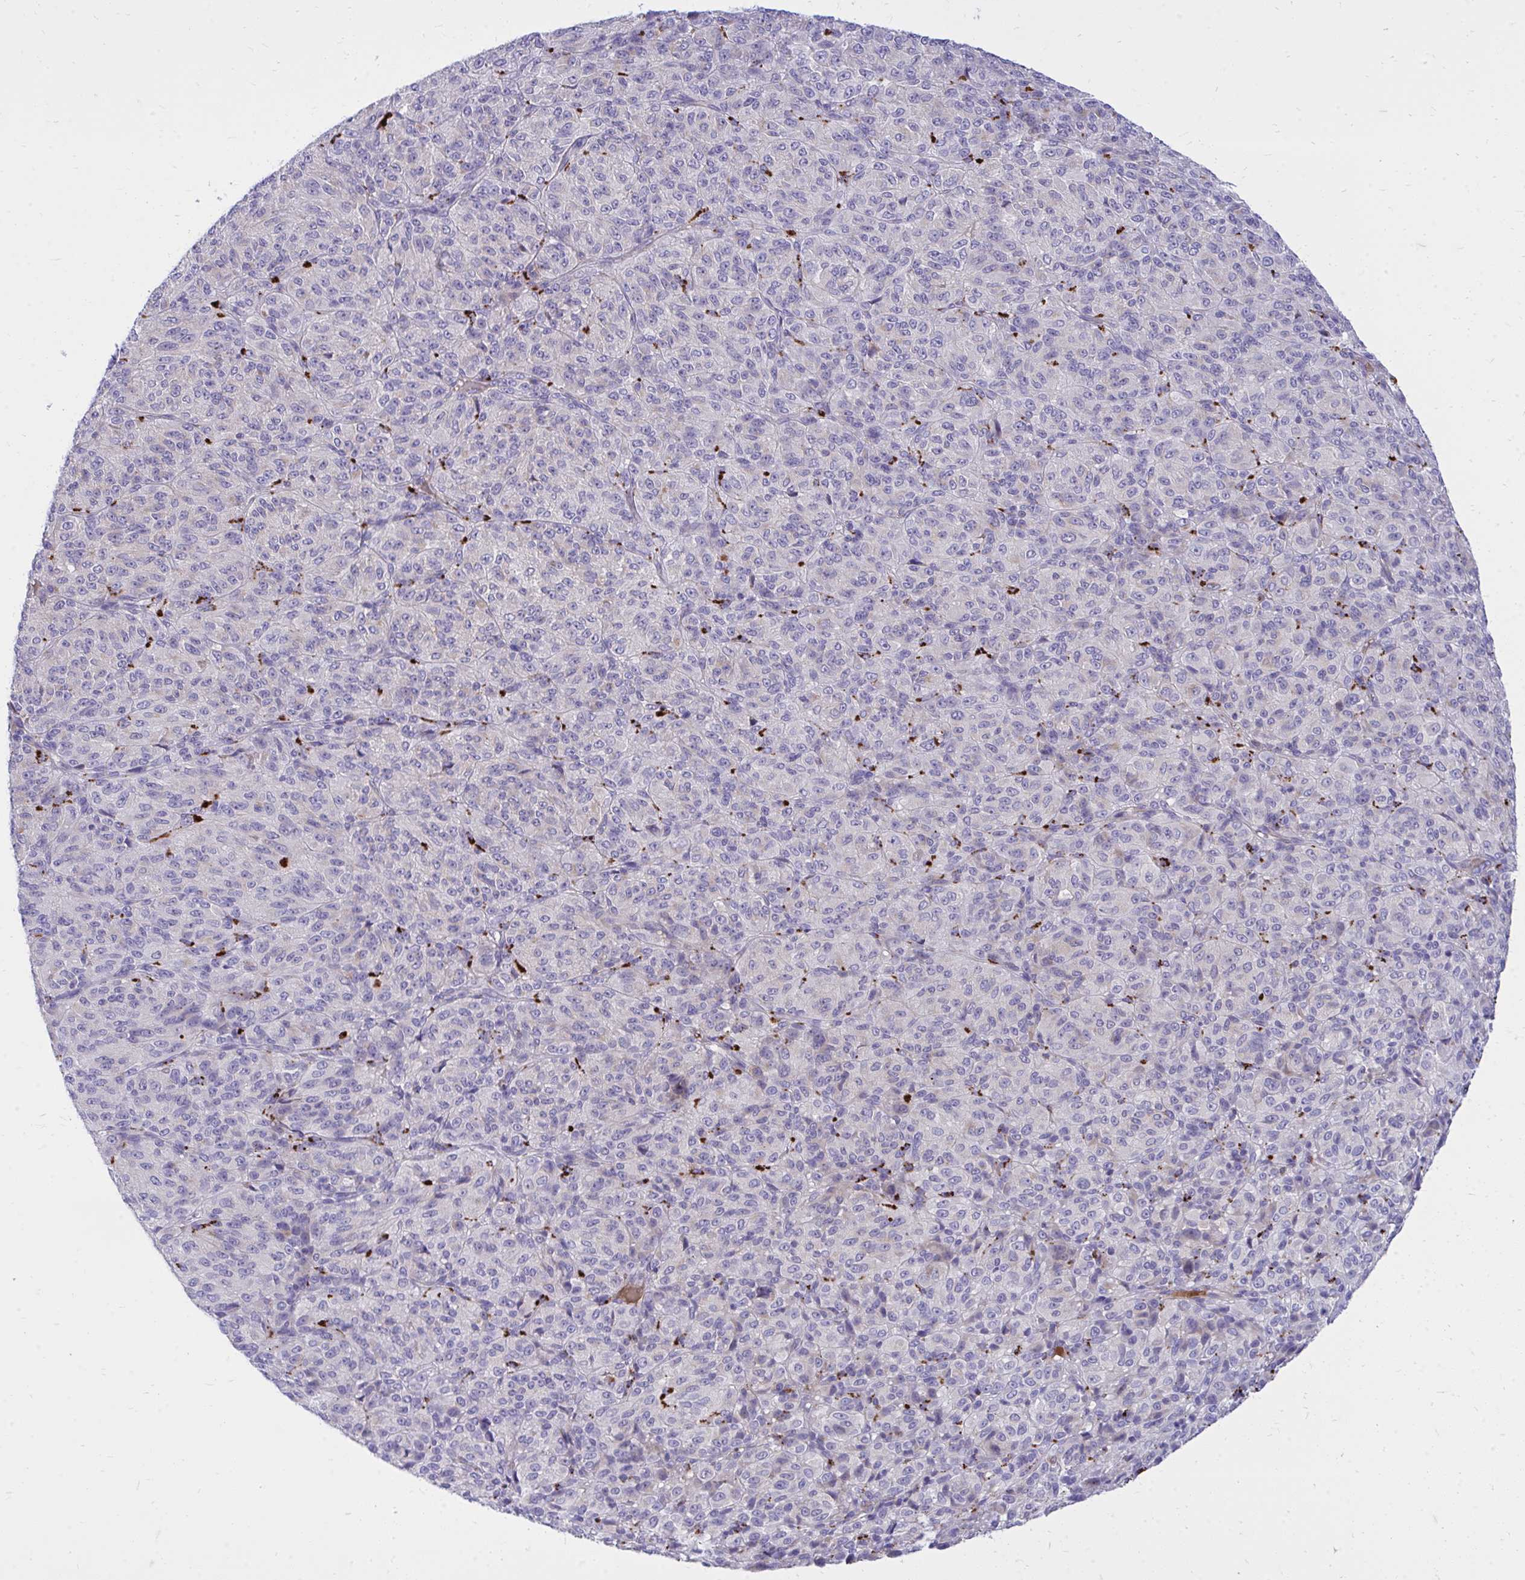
{"staining": {"intensity": "negative", "quantity": "none", "location": "none"}, "tissue": "melanoma", "cell_type": "Tumor cells", "image_type": "cancer", "snomed": [{"axis": "morphology", "description": "Malignant melanoma, Metastatic site"}, {"axis": "topography", "description": "Brain"}], "caption": "The image shows no staining of tumor cells in malignant melanoma (metastatic site).", "gene": "TP53I11", "patient": {"sex": "female", "age": 56}}